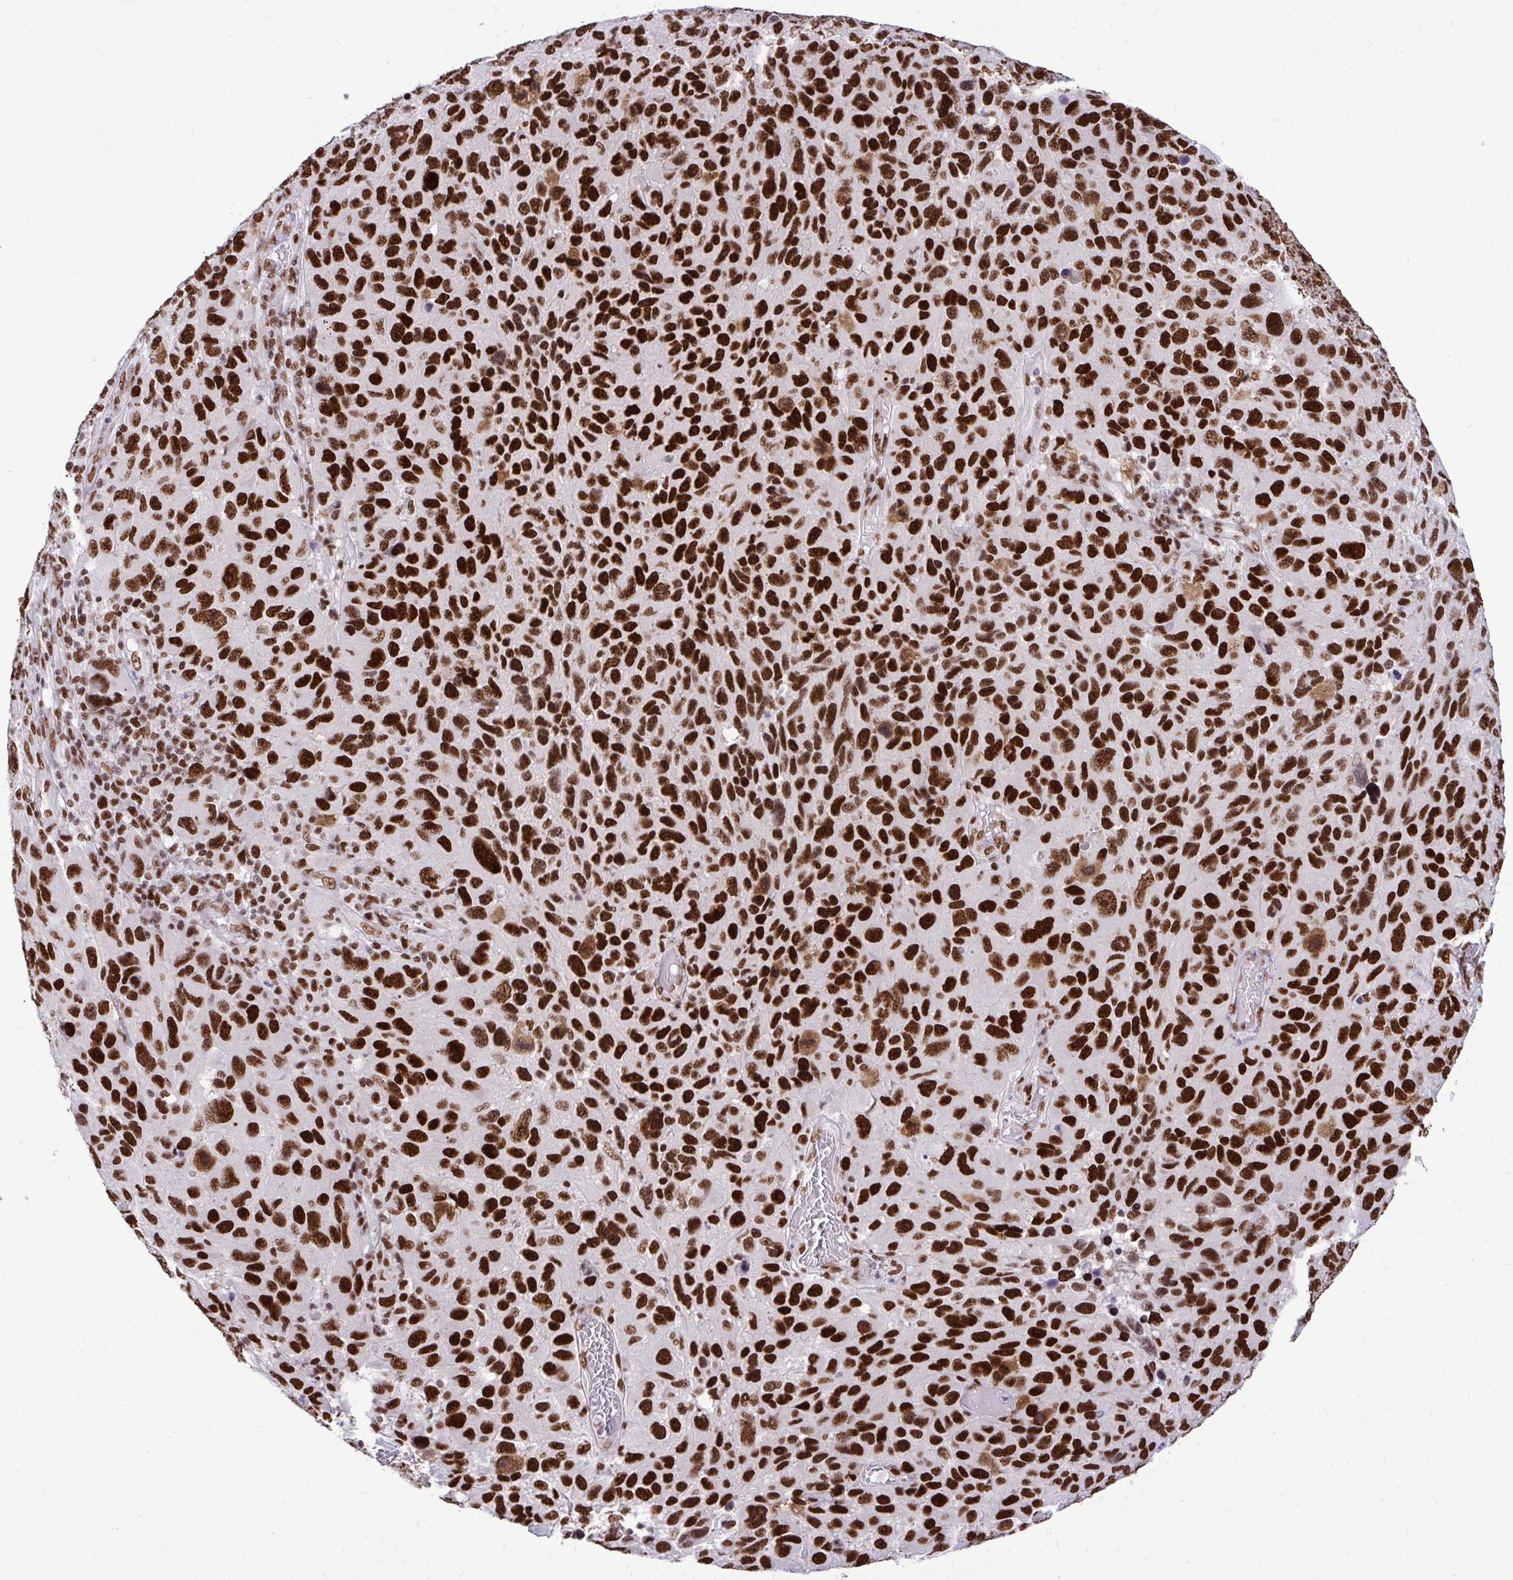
{"staining": {"intensity": "strong", "quantity": ">75%", "location": "nuclear"}, "tissue": "melanoma", "cell_type": "Tumor cells", "image_type": "cancer", "snomed": [{"axis": "morphology", "description": "Malignant melanoma, NOS"}, {"axis": "topography", "description": "Skin"}], "caption": "IHC (DAB) staining of malignant melanoma reveals strong nuclear protein staining in about >75% of tumor cells.", "gene": "CDYL", "patient": {"sex": "male", "age": 53}}